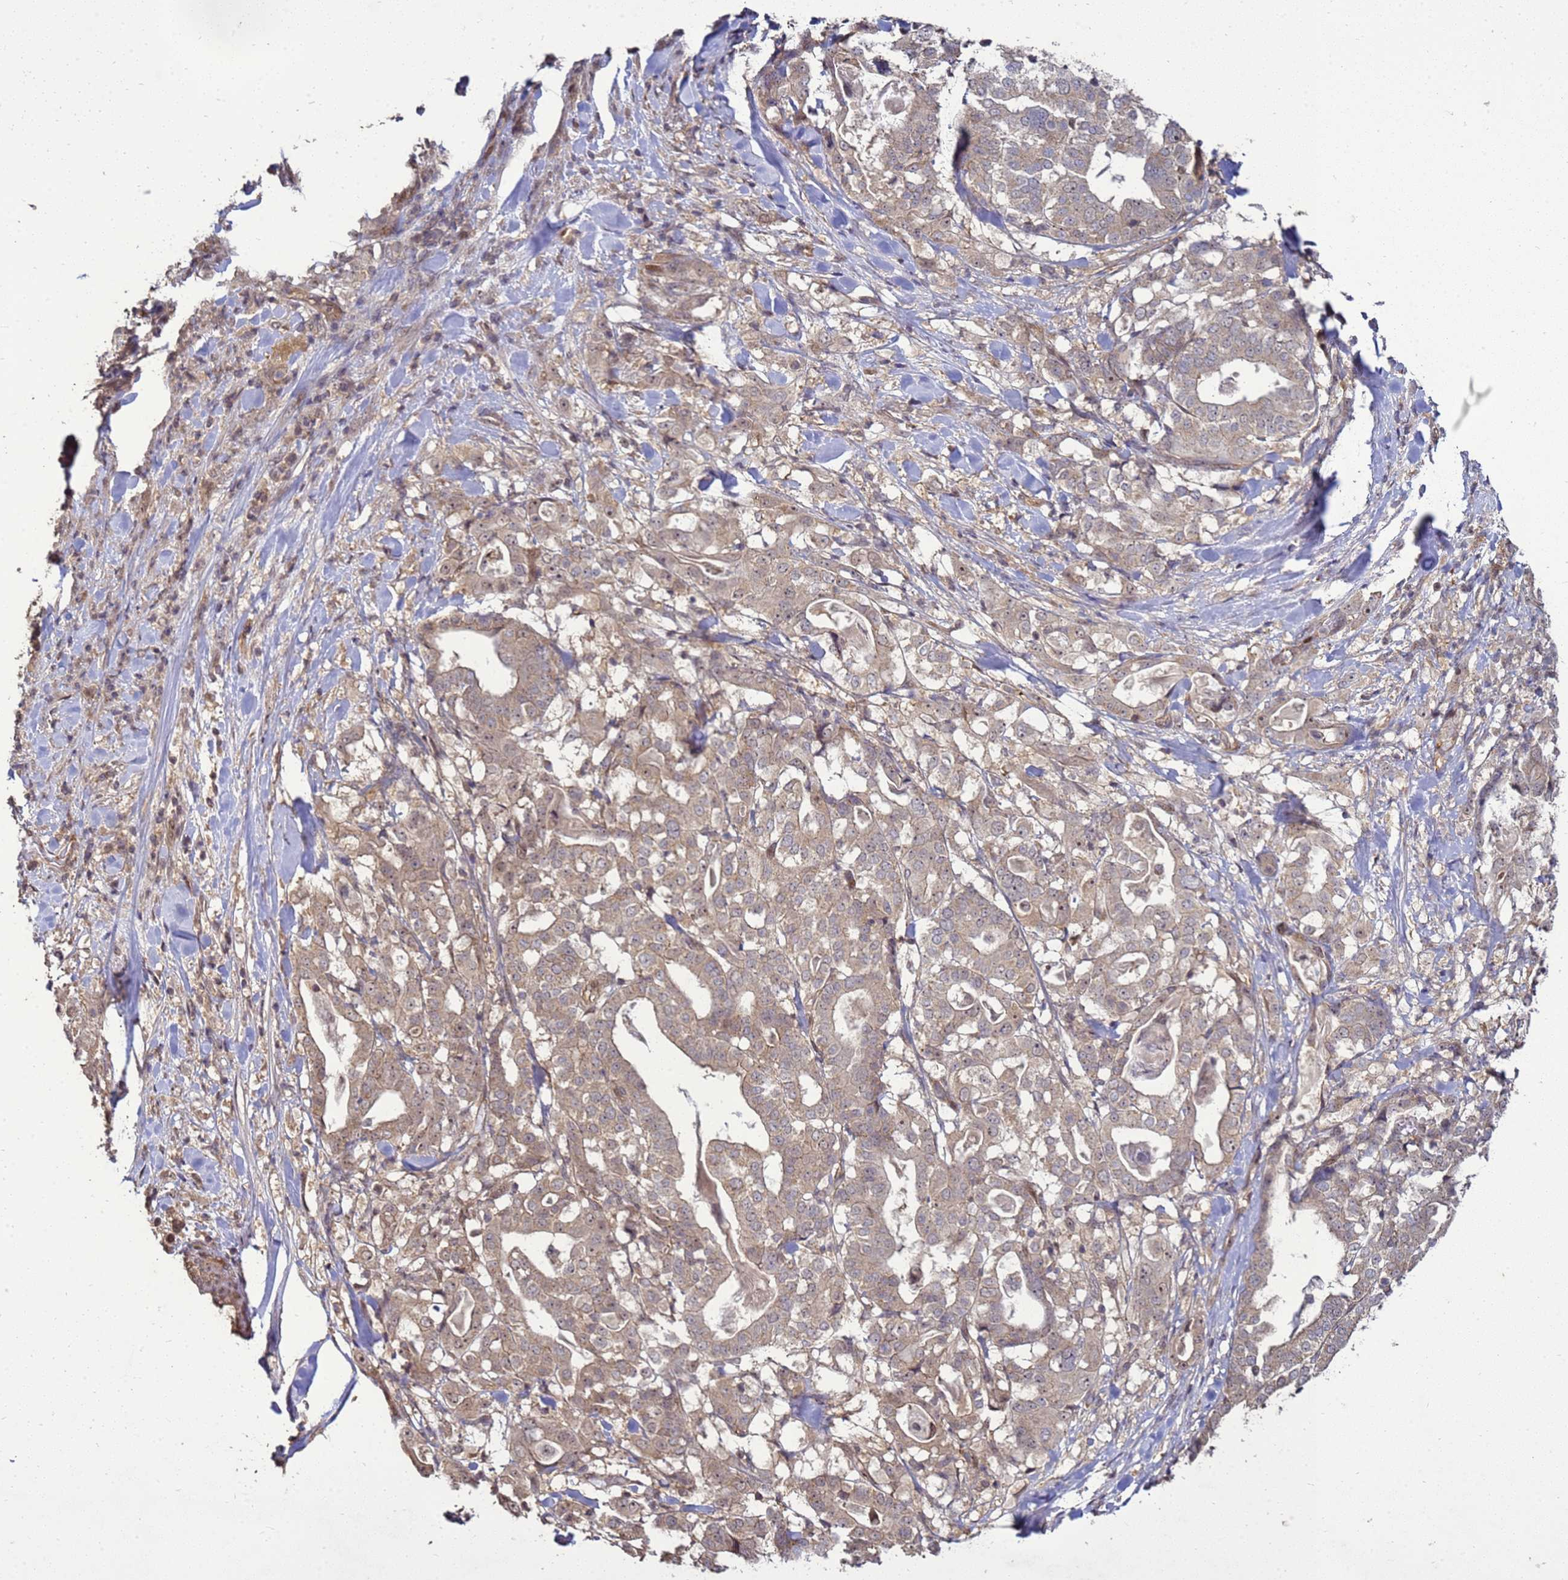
{"staining": {"intensity": "weak", "quantity": ">75%", "location": "cytoplasmic/membranous"}, "tissue": "stomach cancer", "cell_type": "Tumor cells", "image_type": "cancer", "snomed": [{"axis": "morphology", "description": "Adenocarcinoma, NOS"}, {"axis": "topography", "description": "Stomach"}], "caption": "Human stomach adenocarcinoma stained with a brown dye reveals weak cytoplasmic/membranous positive staining in about >75% of tumor cells.", "gene": "CRBN", "patient": {"sex": "male", "age": 48}}